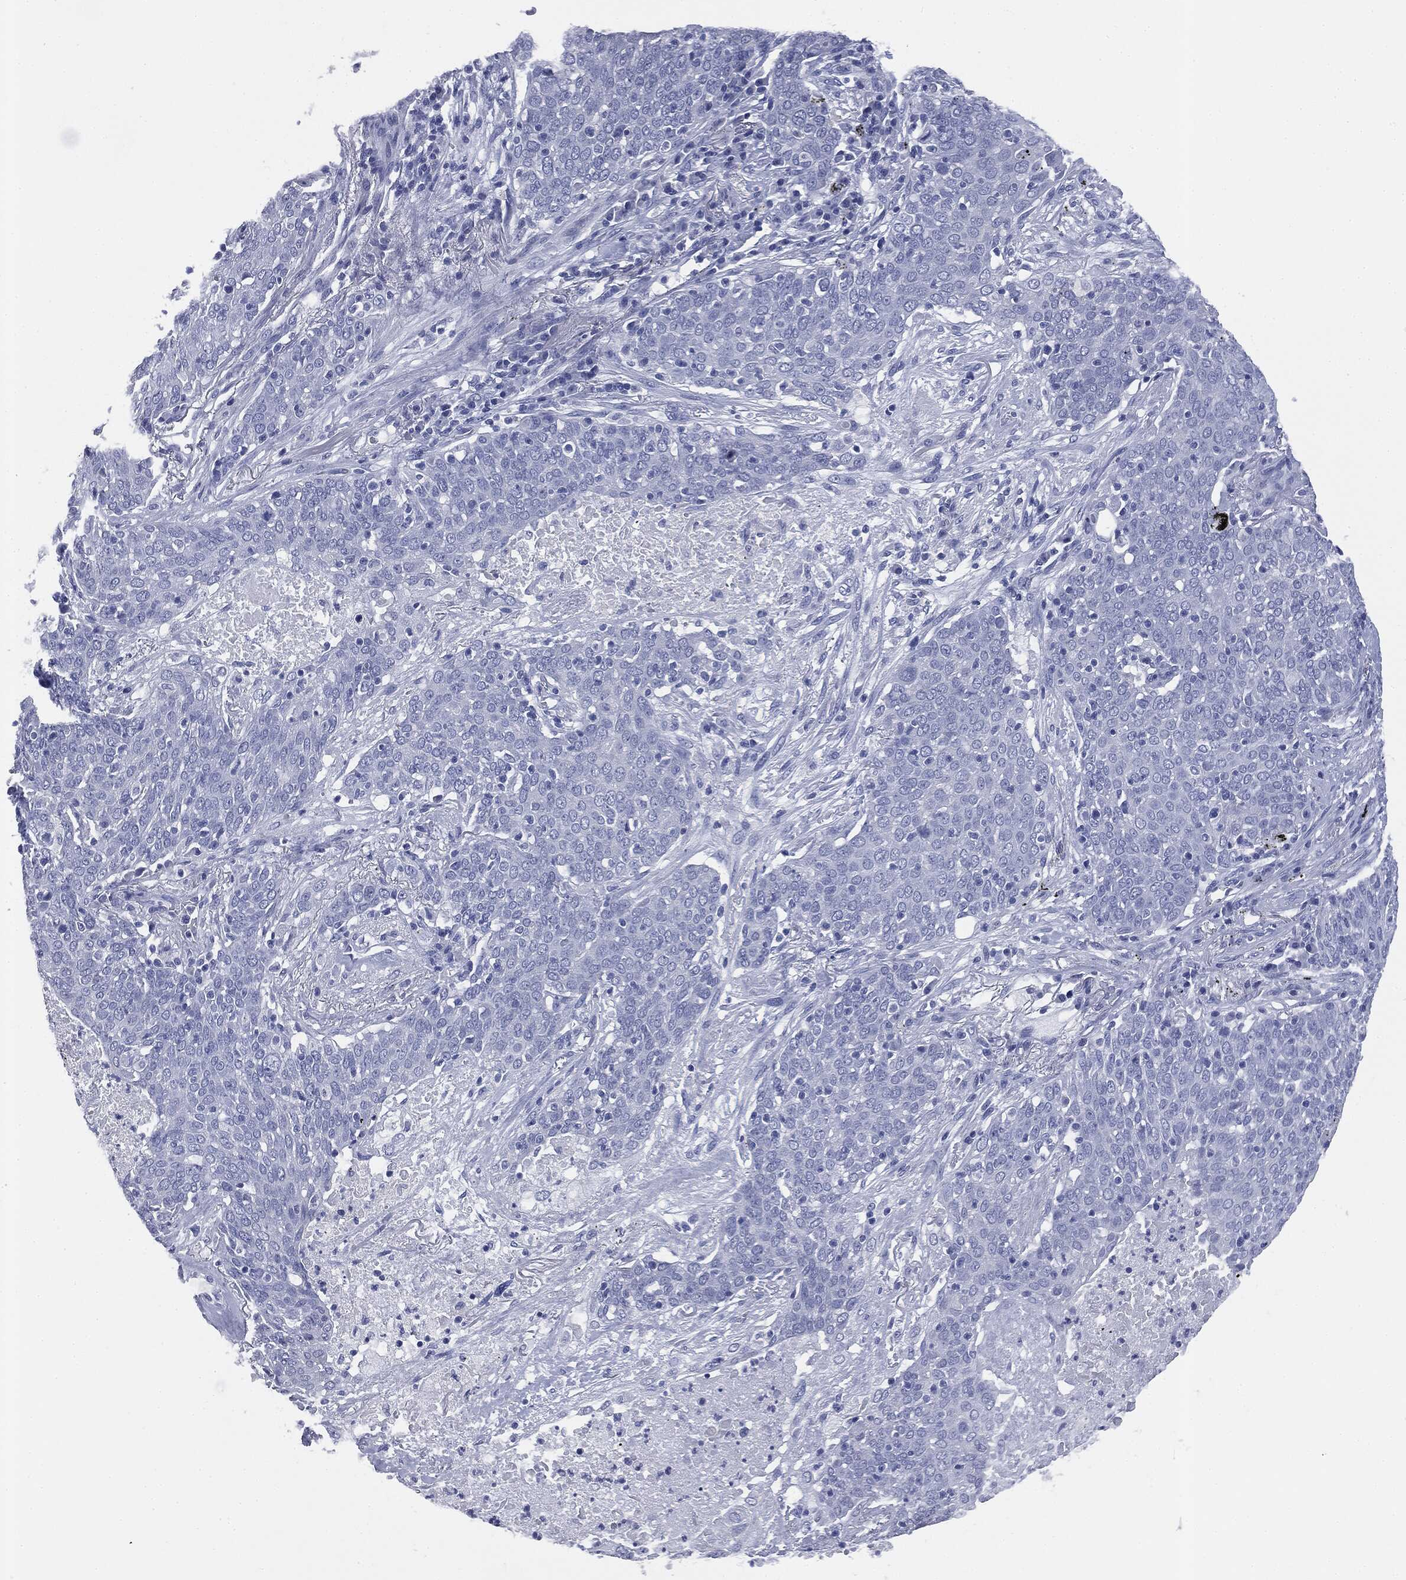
{"staining": {"intensity": "negative", "quantity": "none", "location": "none"}, "tissue": "lung cancer", "cell_type": "Tumor cells", "image_type": "cancer", "snomed": [{"axis": "morphology", "description": "Squamous cell carcinoma, NOS"}, {"axis": "topography", "description": "Lung"}], "caption": "Immunohistochemistry of human lung squamous cell carcinoma demonstrates no expression in tumor cells.", "gene": "ATP2A1", "patient": {"sex": "male", "age": 82}}